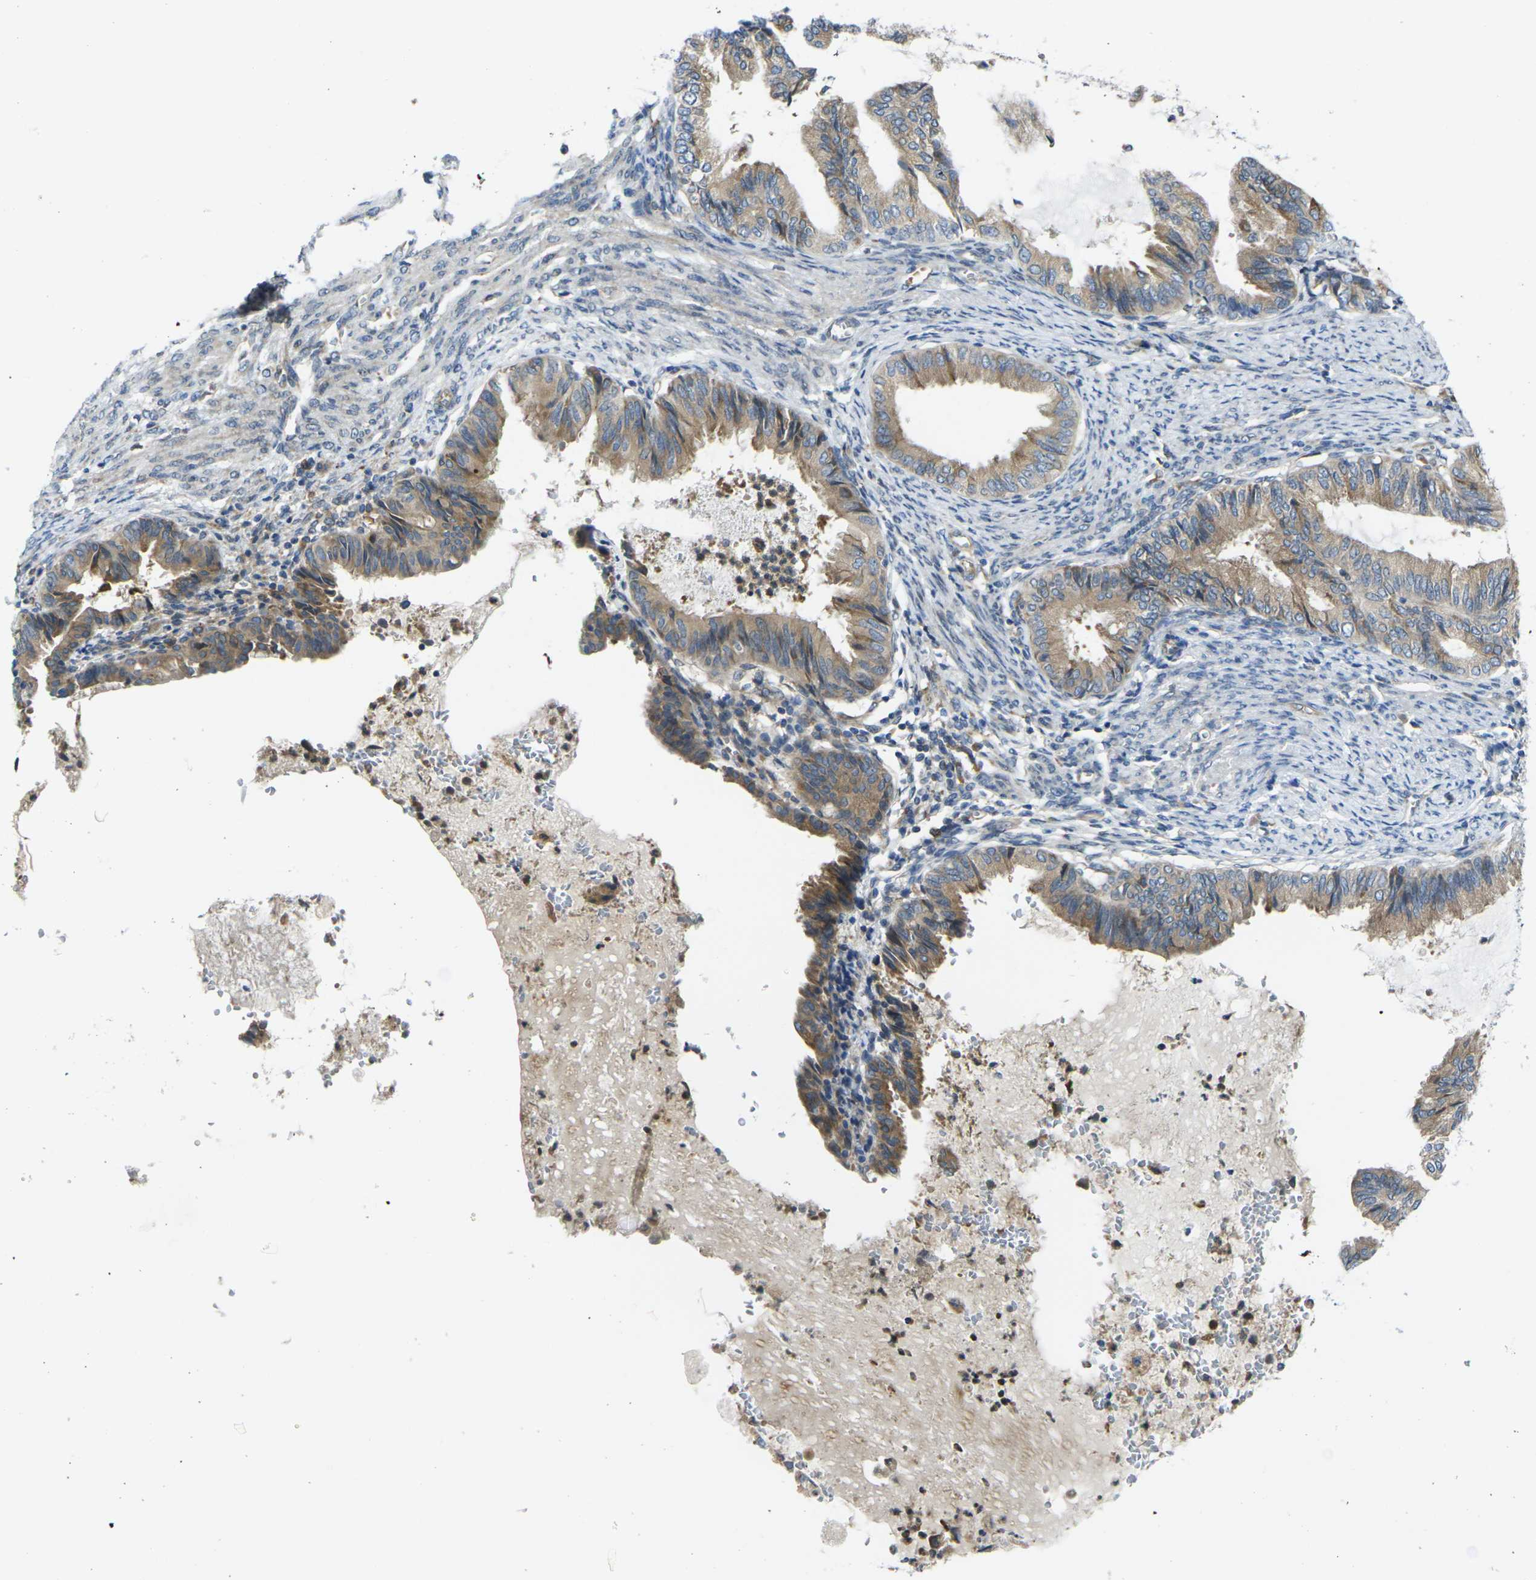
{"staining": {"intensity": "moderate", "quantity": ">75%", "location": "cytoplasmic/membranous"}, "tissue": "endometrial cancer", "cell_type": "Tumor cells", "image_type": "cancer", "snomed": [{"axis": "morphology", "description": "Adenocarcinoma, NOS"}, {"axis": "topography", "description": "Endometrium"}], "caption": "Moderate cytoplasmic/membranous expression is appreciated in about >75% of tumor cells in endometrial adenocarcinoma. Ihc stains the protein in brown and the nuclei are stained blue.", "gene": "FZD1", "patient": {"sex": "female", "age": 86}}